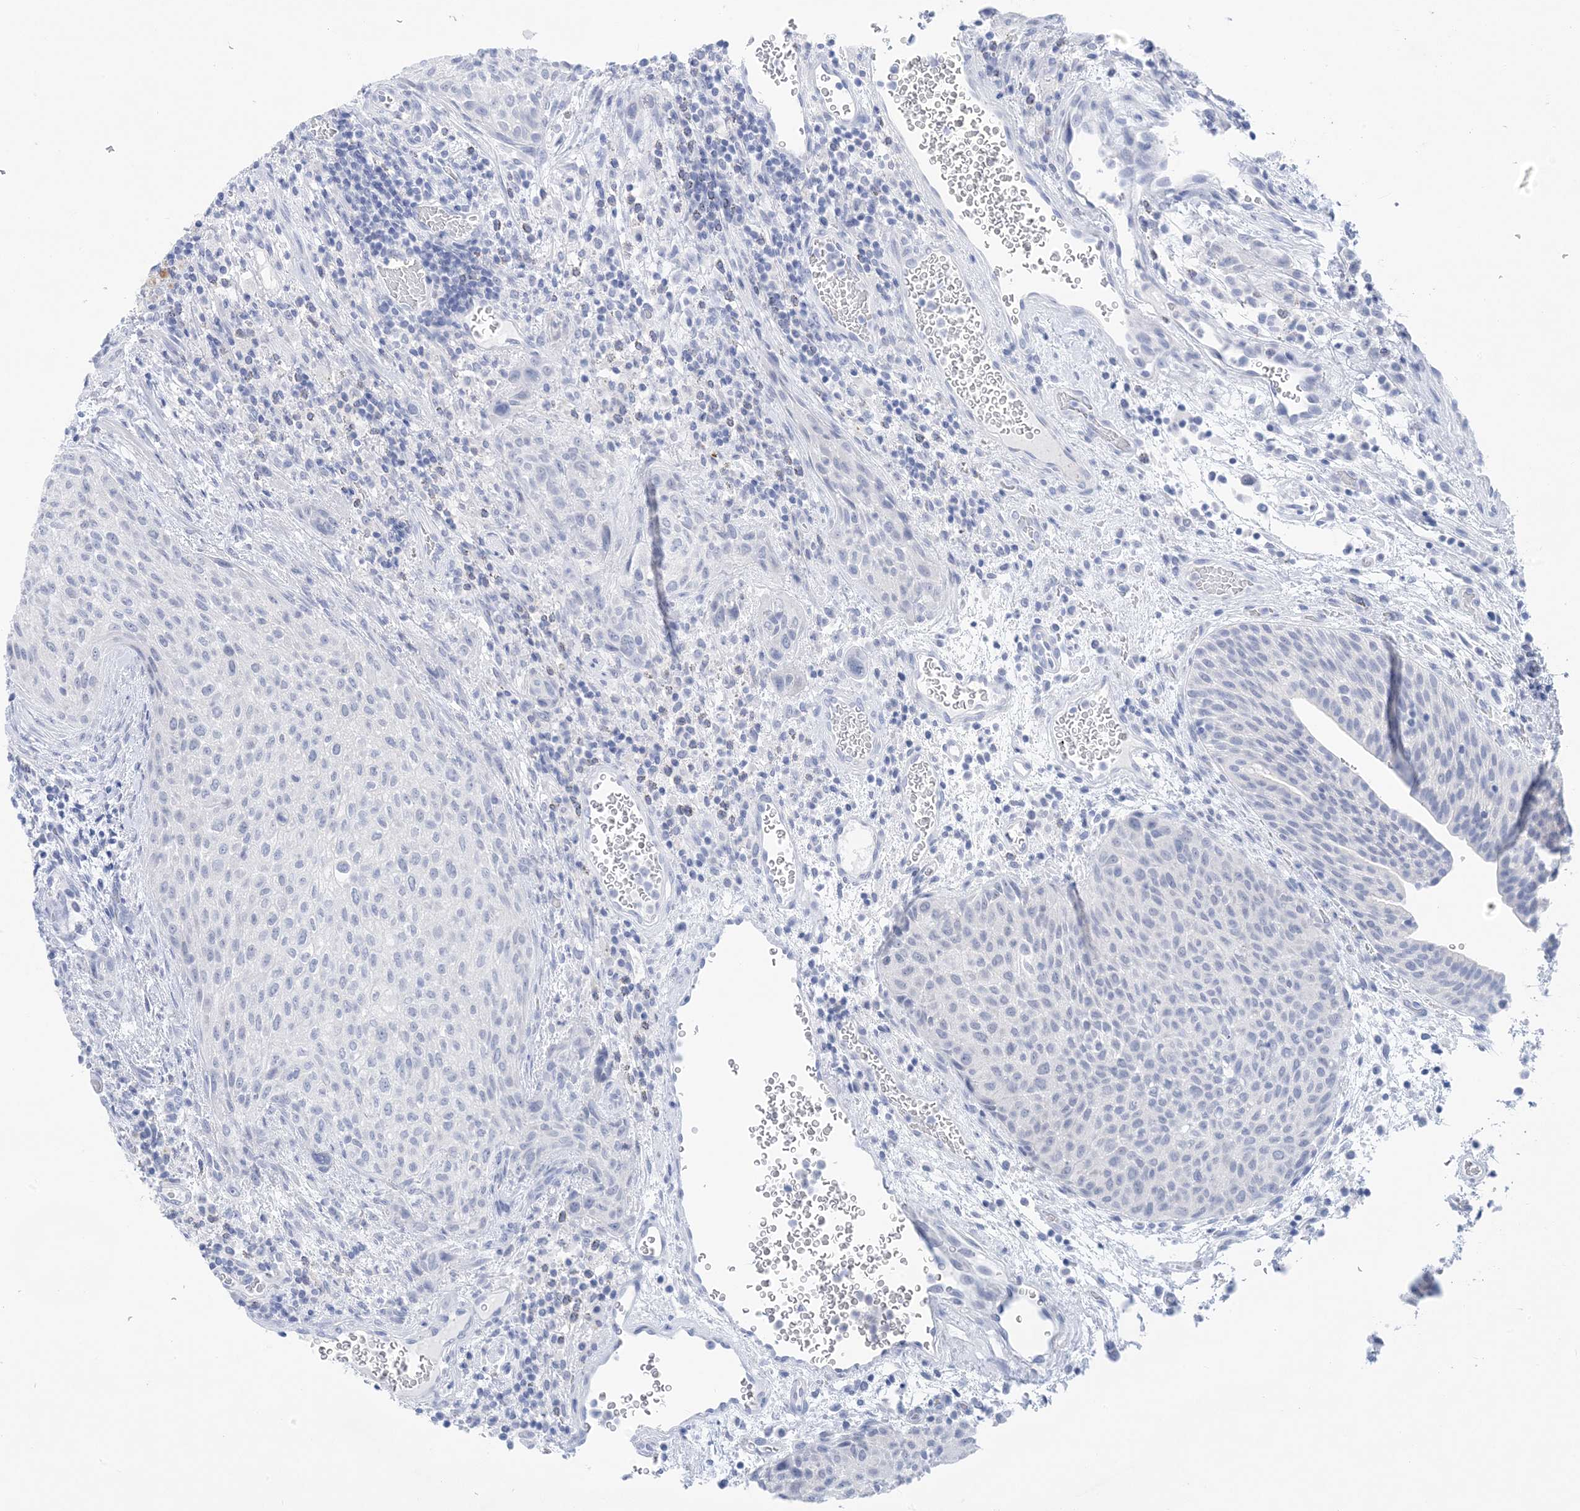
{"staining": {"intensity": "negative", "quantity": "none", "location": "none"}, "tissue": "urothelial cancer", "cell_type": "Tumor cells", "image_type": "cancer", "snomed": [{"axis": "morphology", "description": "Urothelial carcinoma, High grade"}, {"axis": "topography", "description": "Urinary bladder"}], "caption": "The immunohistochemistry (IHC) histopathology image has no significant staining in tumor cells of urothelial cancer tissue.", "gene": "SH3YL1", "patient": {"sex": "male", "age": 35}}